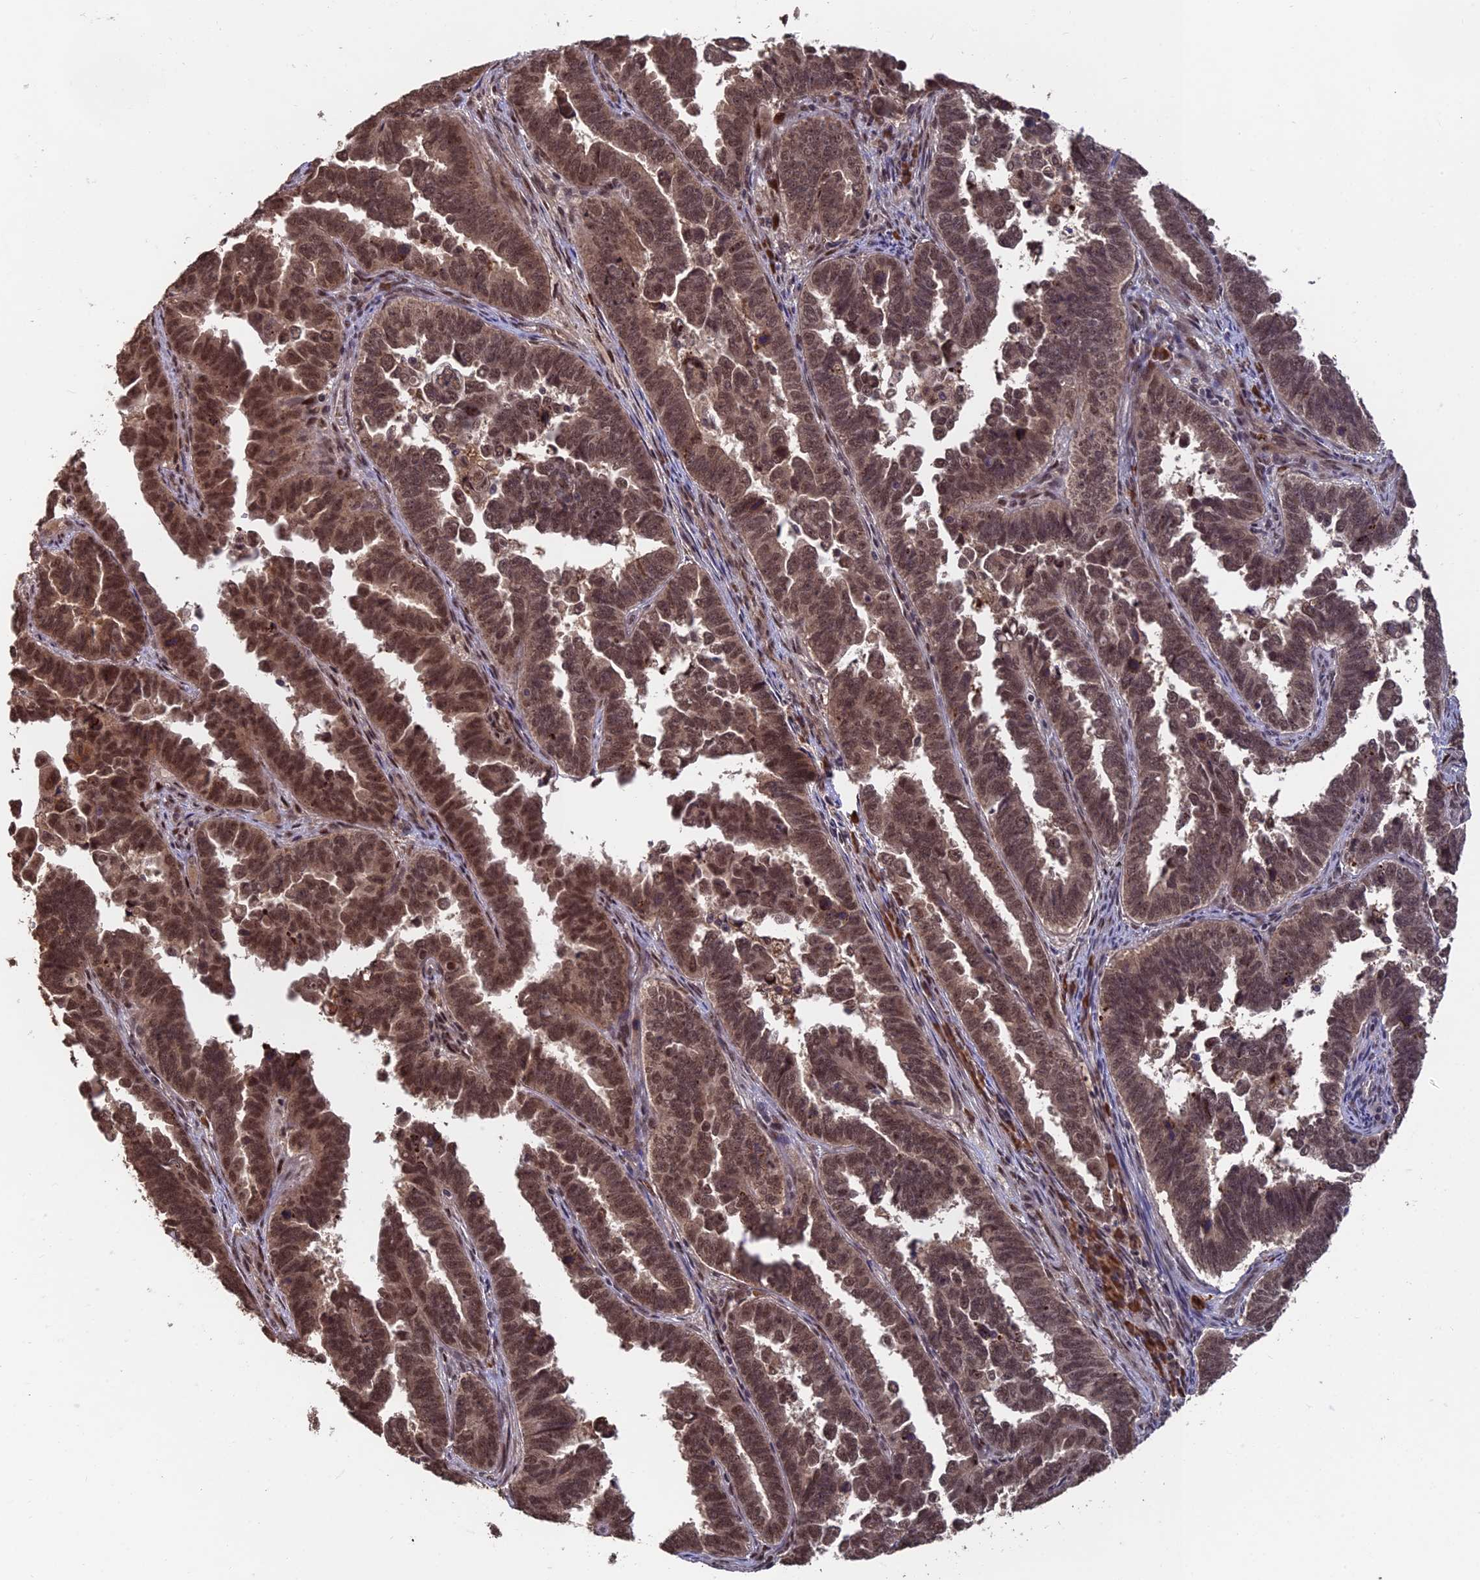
{"staining": {"intensity": "moderate", "quantity": ">75%", "location": "cytoplasmic/membranous,nuclear"}, "tissue": "endometrial cancer", "cell_type": "Tumor cells", "image_type": "cancer", "snomed": [{"axis": "morphology", "description": "Adenocarcinoma, NOS"}, {"axis": "topography", "description": "Endometrium"}], "caption": "Endometrial cancer stained for a protein exhibits moderate cytoplasmic/membranous and nuclear positivity in tumor cells.", "gene": "OSBPL1A", "patient": {"sex": "female", "age": 75}}